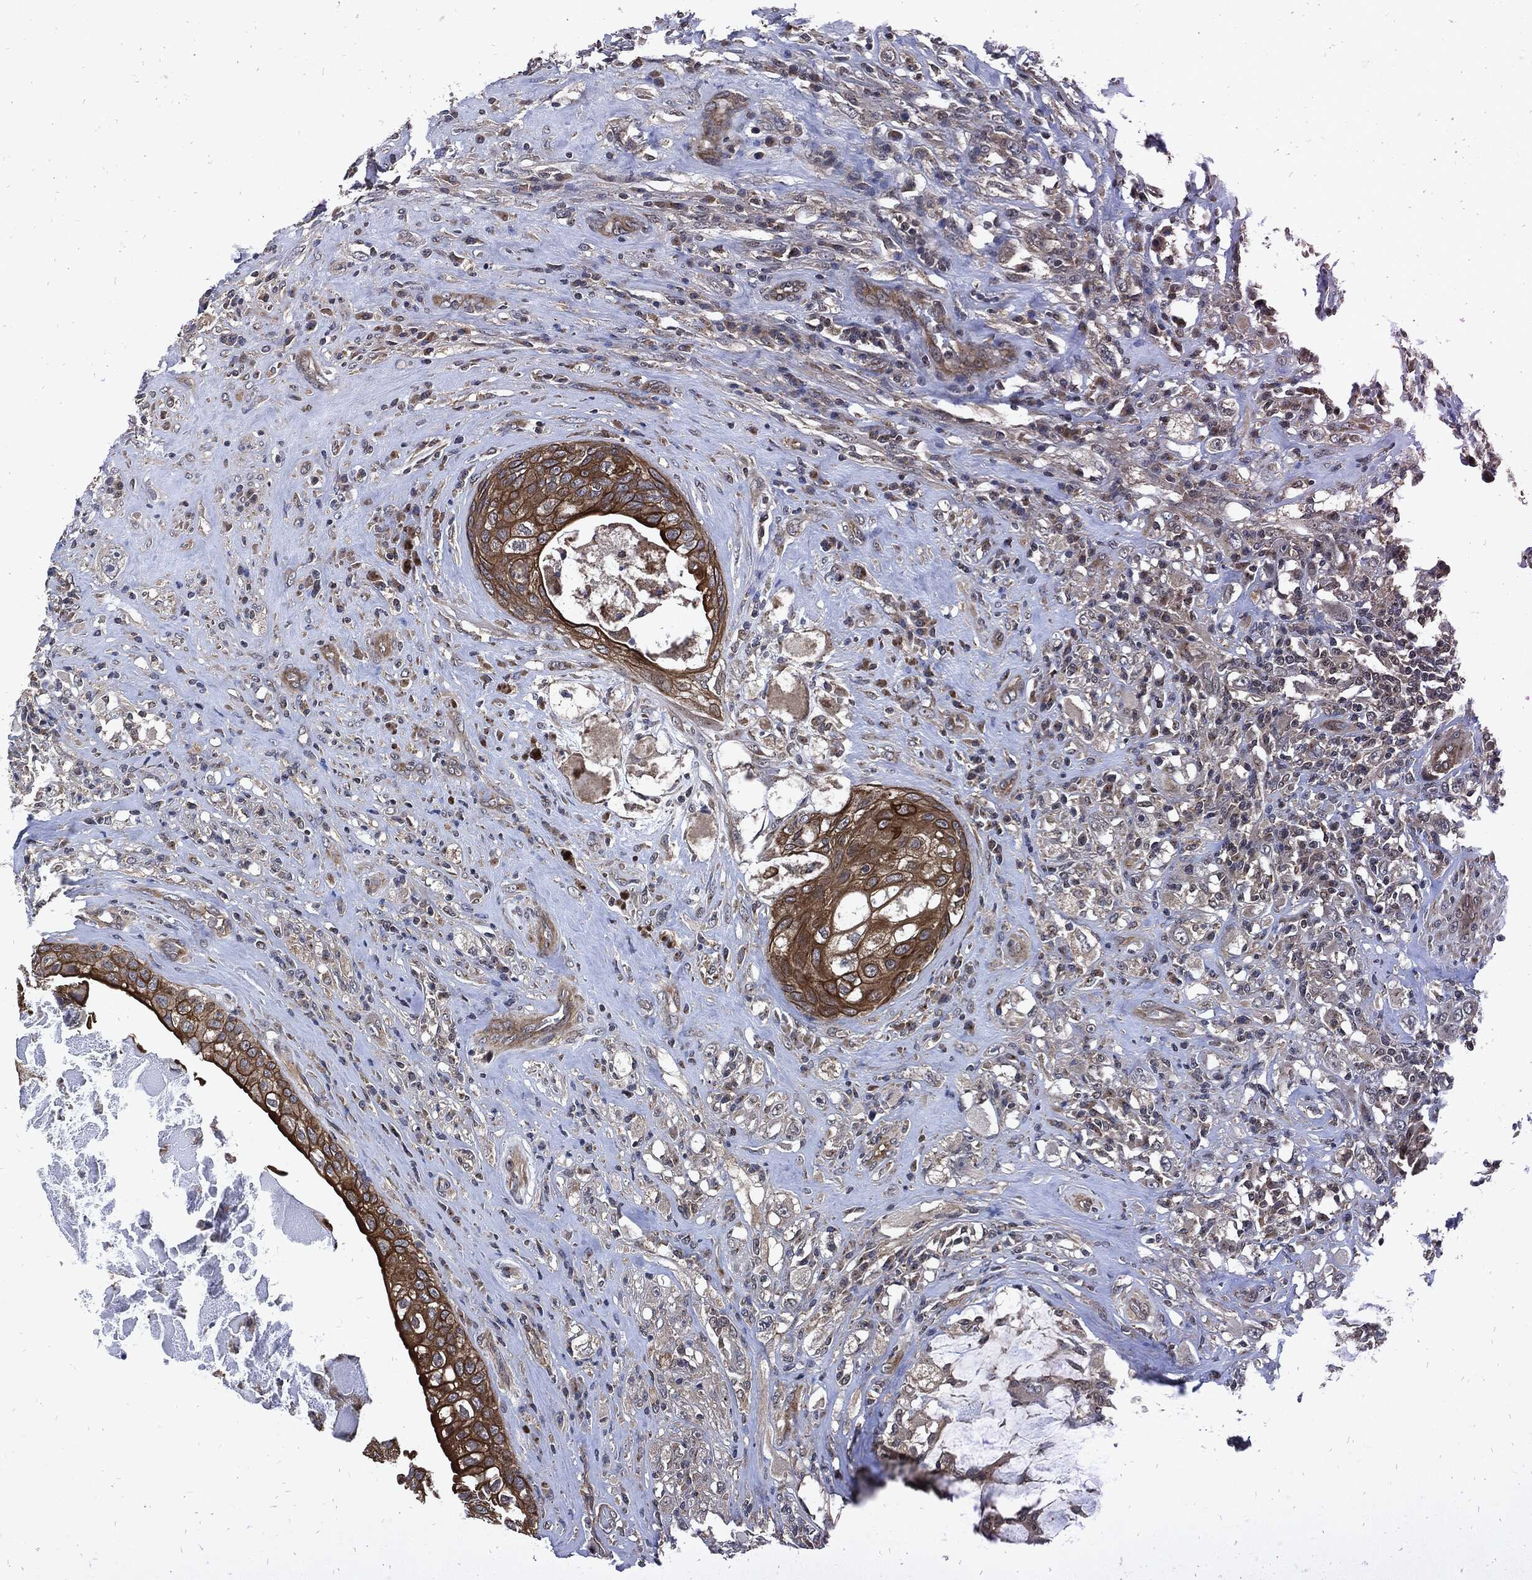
{"staining": {"intensity": "strong", "quantity": "25%-75%", "location": "cytoplasmic/membranous"}, "tissue": "testis cancer", "cell_type": "Tumor cells", "image_type": "cancer", "snomed": [{"axis": "morphology", "description": "Necrosis, NOS"}, {"axis": "morphology", "description": "Carcinoma, Embryonal, NOS"}, {"axis": "topography", "description": "Testis"}], "caption": "Immunohistochemical staining of embryonal carcinoma (testis) shows strong cytoplasmic/membranous protein staining in about 25%-75% of tumor cells. (IHC, brightfield microscopy, high magnification).", "gene": "DCTN1", "patient": {"sex": "male", "age": 19}}